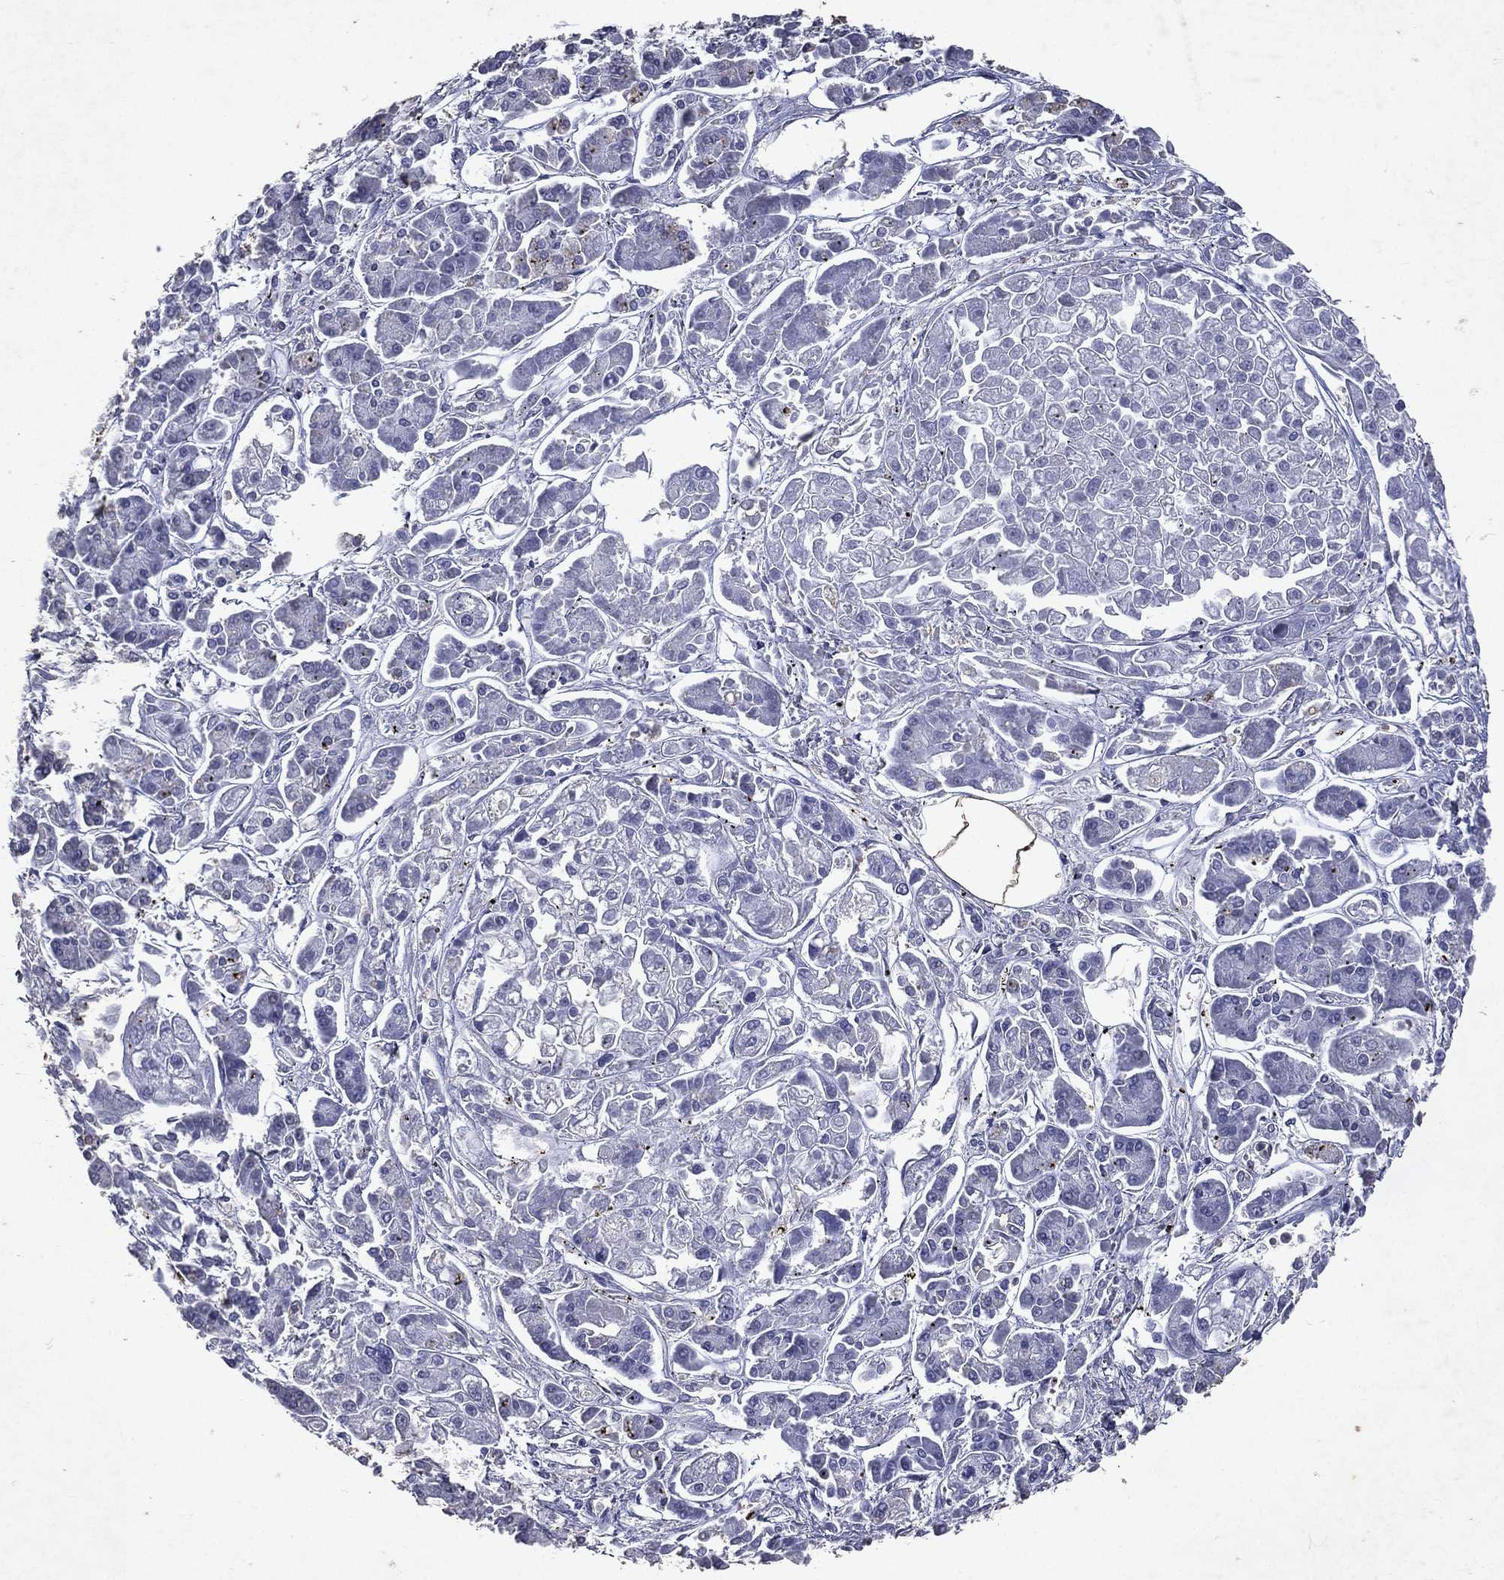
{"staining": {"intensity": "negative", "quantity": "none", "location": "none"}, "tissue": "pancreatic cancer", "cell_type": "Tumor cells", "image_type": "cancer", "snomed": [{"axis": "morphology", "description": "Adenocarcinoma, NOS"}, {"axis": "topography", "description": "Pancreas"}], "caption": "IHC image of neoplastic tissue: human adenocarcinoma (pancreatic) stained with DAB demonstrates no significant protein positivity in tumor cells. The staining was performed using DAB (3,3'-diaminobenzidine) to visualize the protein expression in brown, while the nuclei were stained in blue with hematoxylin (Magnification: 20x).", "gene": "SLC34A2", "patient": {"sex": "male", "age": 85}}